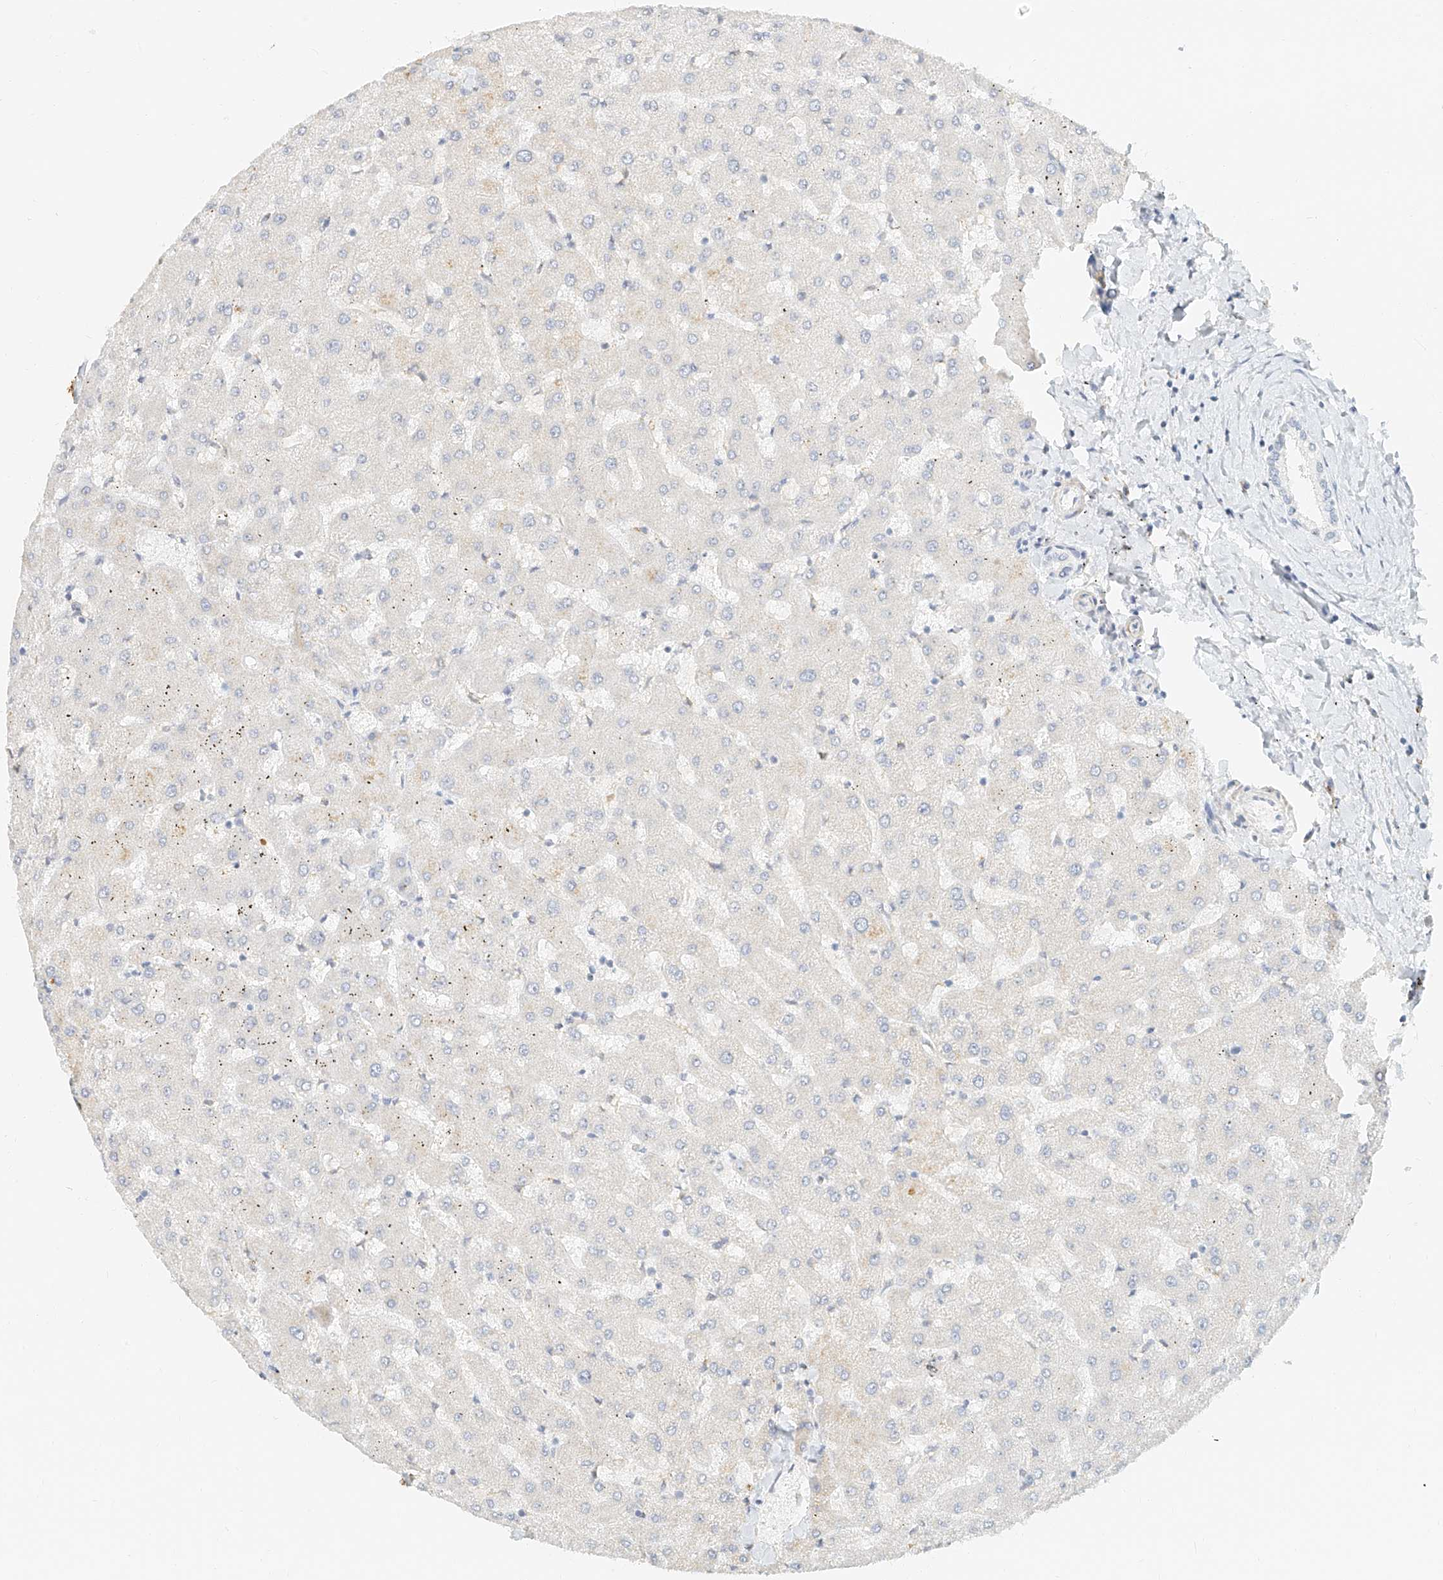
{"staining": {"intensity": "negative", "quantity": "none", "location": "none"}, "tissue": "liver", "cell_type": "Cholangiocytes", "image_type": "normal", "snomed": [{"axis": "morphology", "description": "Normal tissue, NOS"}, {"axis": "topography", "description": "Liver"}], "caption": "There is no significant expression in cholangiocytes of liver. The staining is performed using DAB (3,3'-diaminobenzidine) brown chromogen with nuclei counter-stained in using hematoxylin.", "gene": "CXorf58", "patient": {"sex": "female", "age": 63}}